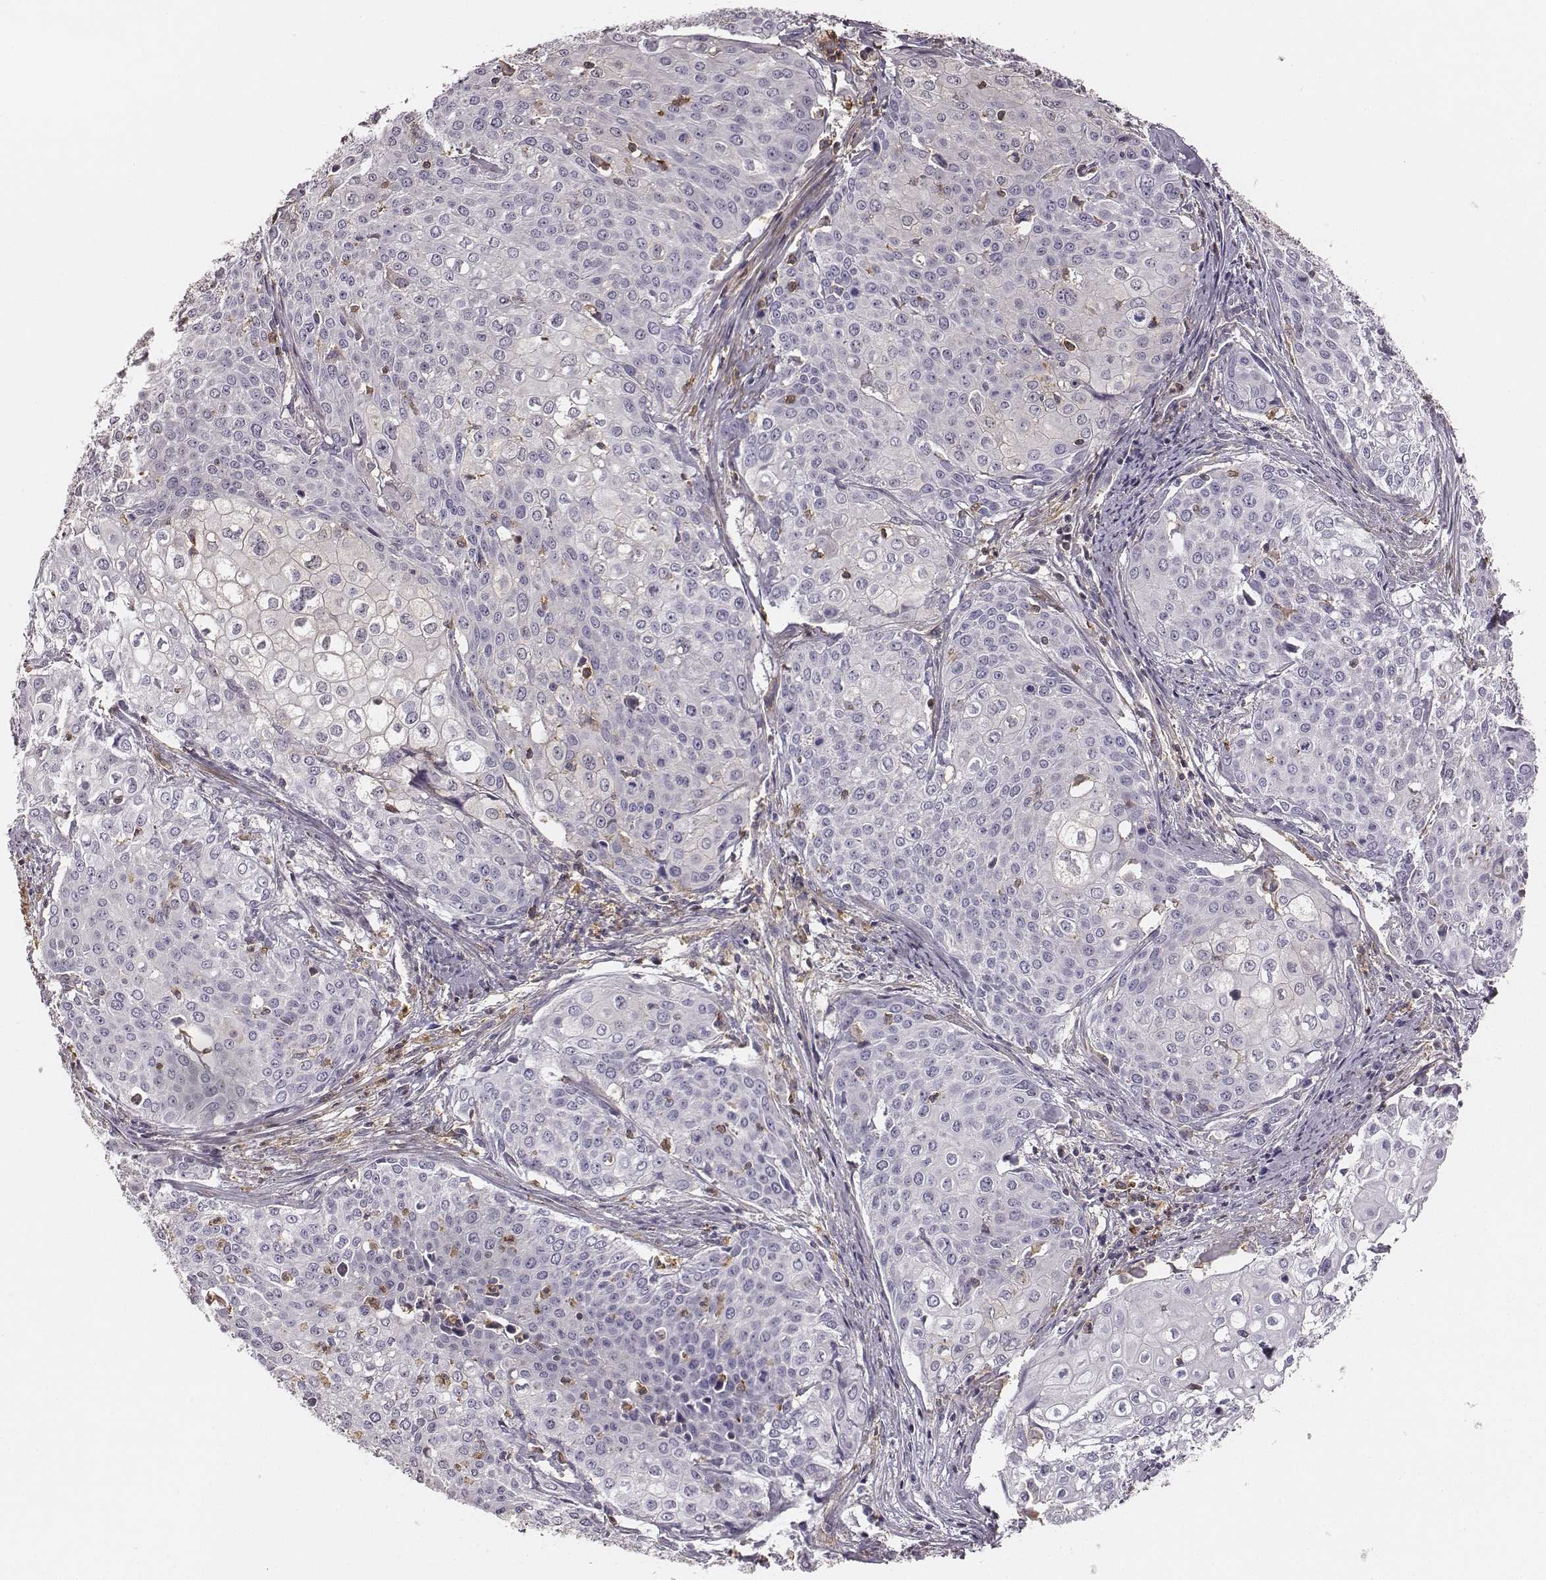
{"staining": {"intensity": "negative", "quantity": "none", "location": "none"}, "tissue": "cervical cancer", "cell_type": "Tumor cells", "image_type": "cancer", "snomed": [{"axis": "morphology", "description": "Squamous cell carcinoma, NOS"}, {"axis": "topography", "description": "Cervix"}], "caption": "Immunohistochemistry micrograph of cervical cancer stained for a protein (brown), which exhibits no expression in tumor cells.", "gene": "ZYX", "patient": {"sex": "female", "age": 39}}